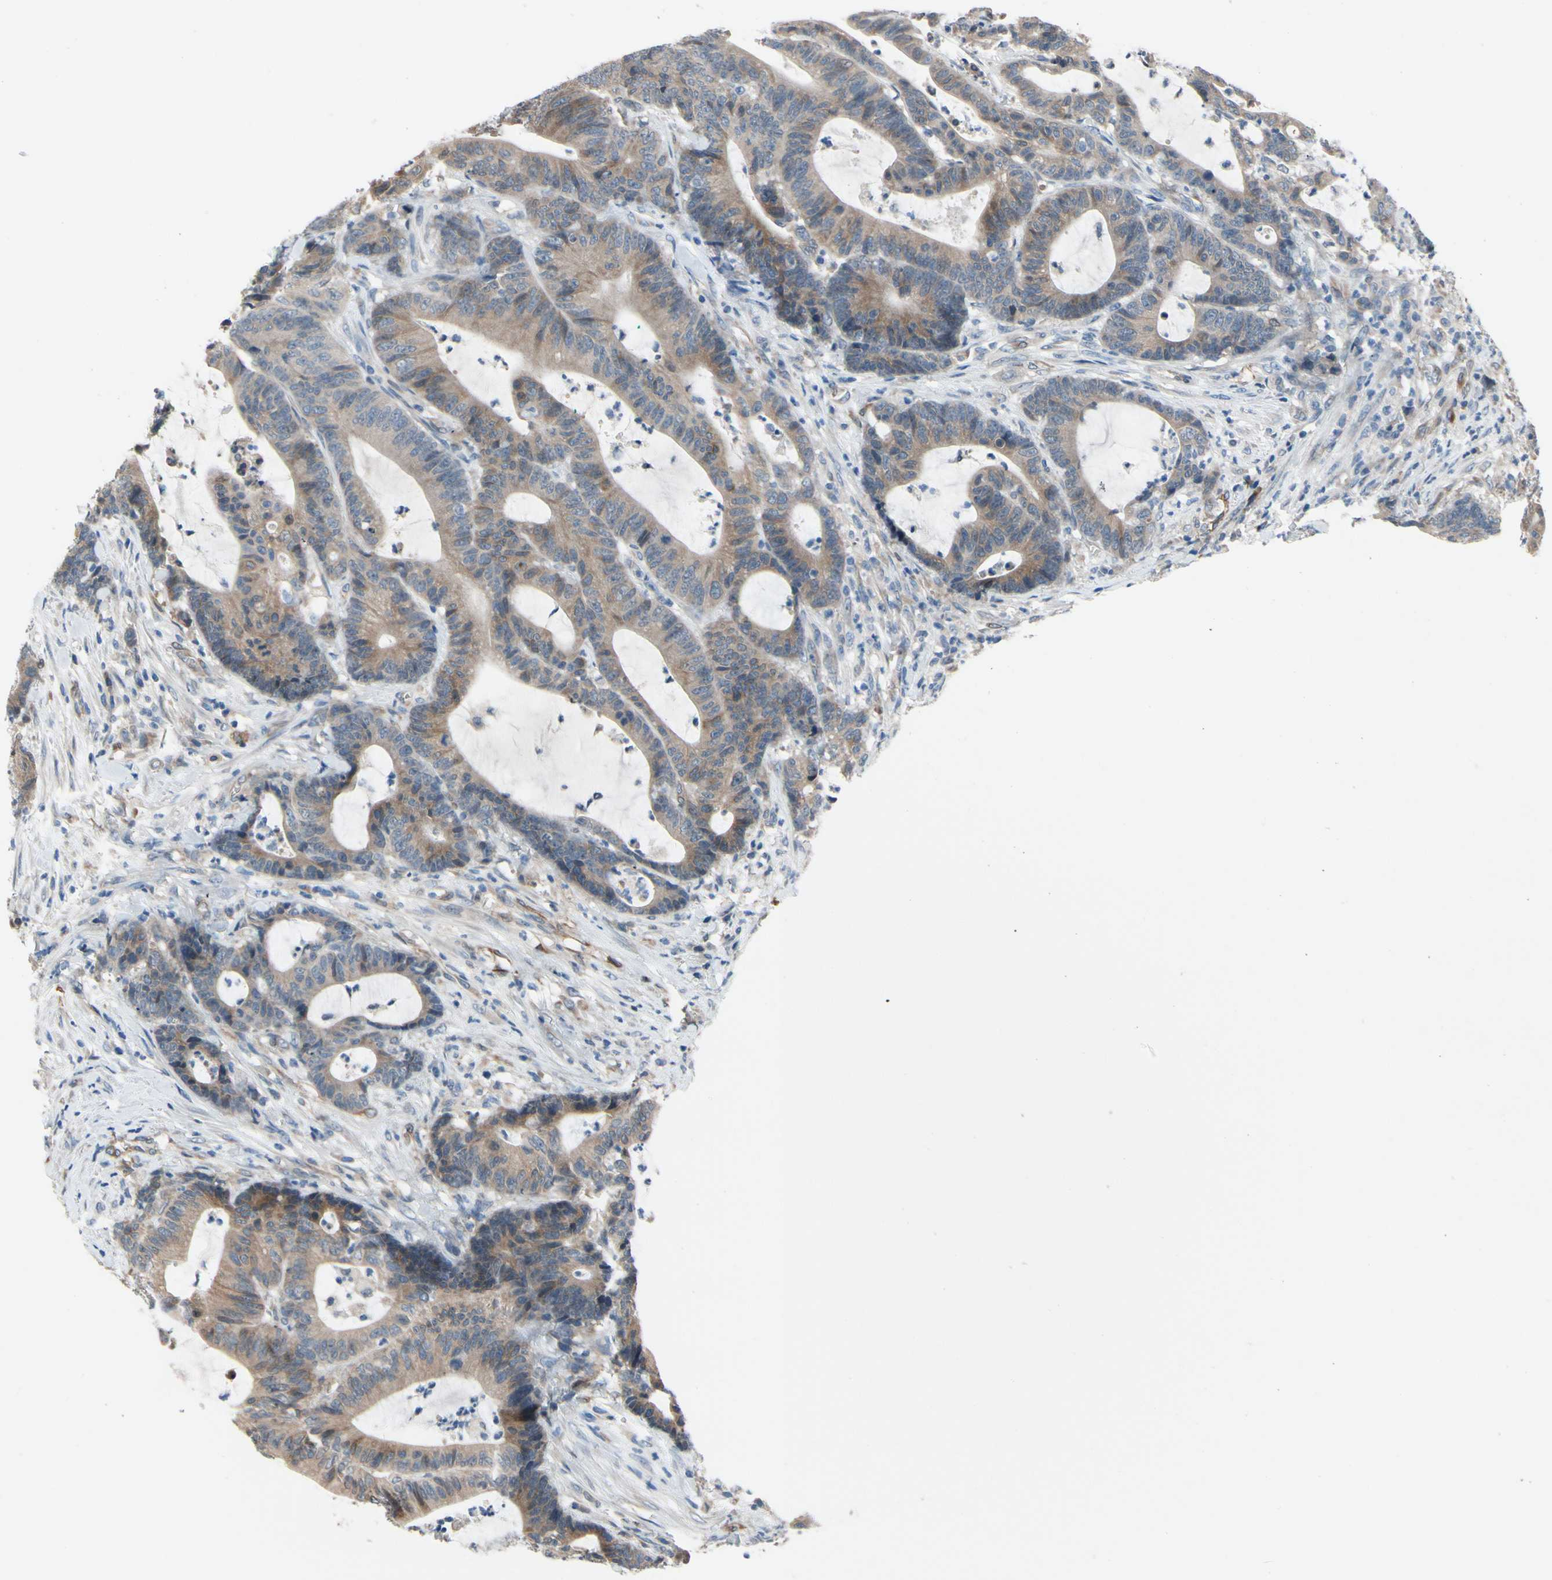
{"staining": {"intensity": "weak", "quantity": ">75%", "location": "cytoplasmic/membranous"}, "tissue": "colorectal cancer", "cell_type": "Tumor cells", "image_type": "cancer", "snomed": [{"axis": "morphology", "description": "Adenocarcinoma, NOS"}, {"axis": "topography", "description": "Colon"}], "caption": "Protein analysis of adenocarcinoma (colorectal) tissue reveals weak cytoplasmic/membranous expression in about >75% of tumor cells. The staining was performed using DAB (3,3'-diaminobenzidine) to visualize the protein expression in brown, while the nuclei were stained in blue with hematoxylin (Magnification: 20x).", "gene": "PRXL2A", "patient": {"sex": "female", "age": 84}}